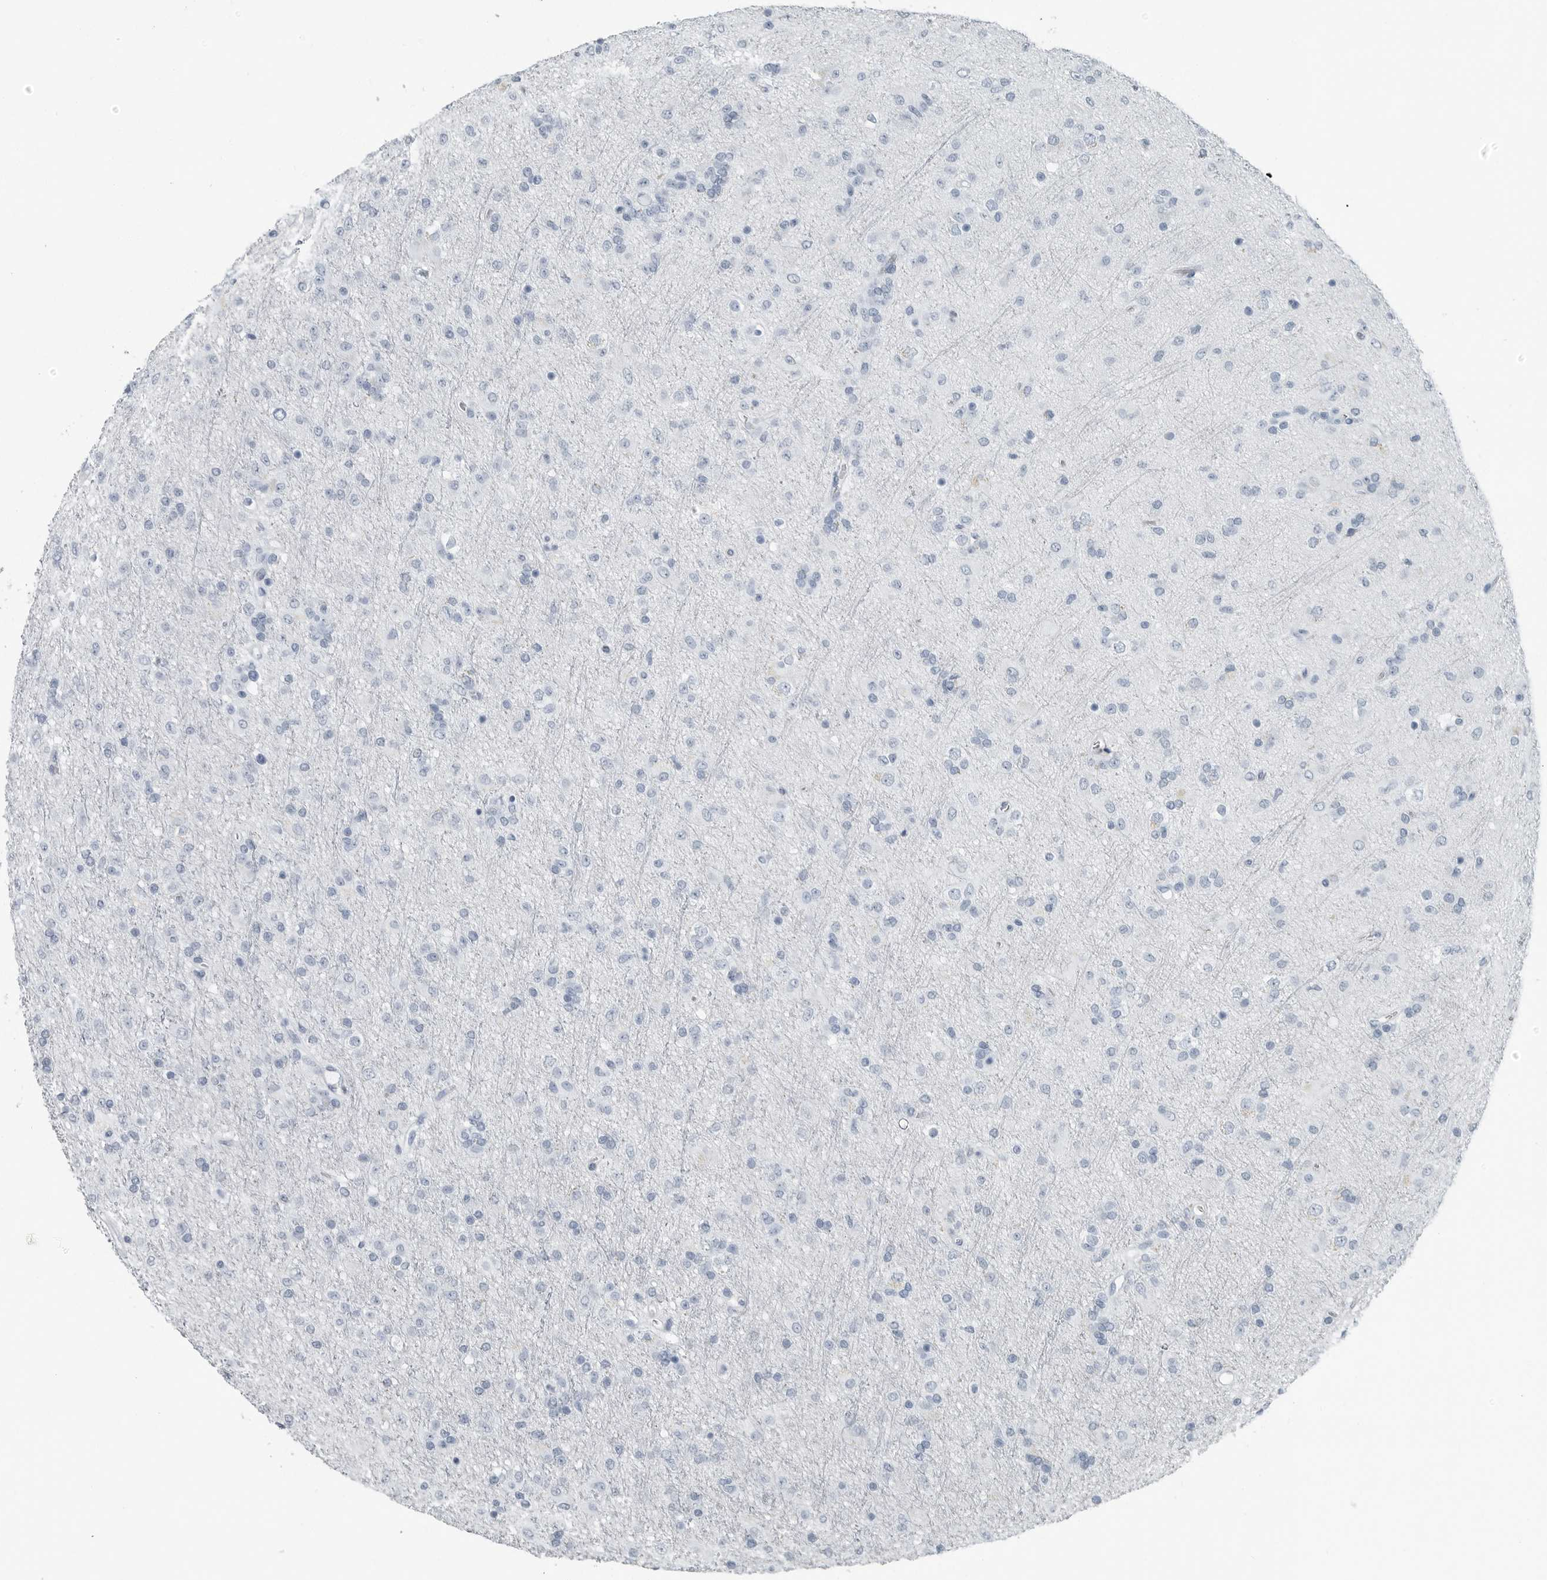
{"staining": {"intensity": "negative", "quantity": "none", "location": "none"}, "tissue": "glioma", "cell_type": "Tumor cells", "image_type": "cancer", "snomed": [{"axis": "morphology", "description": "Glioma, malignant, Low grade"}, {"axis": "topography", "description": "Brain"}], "caption": "Tumor cells are negative for brown protein staining in malignant glioma (low-grade).", "gene": "FABP6", "patient": {"sex": "male", "age": 65}}